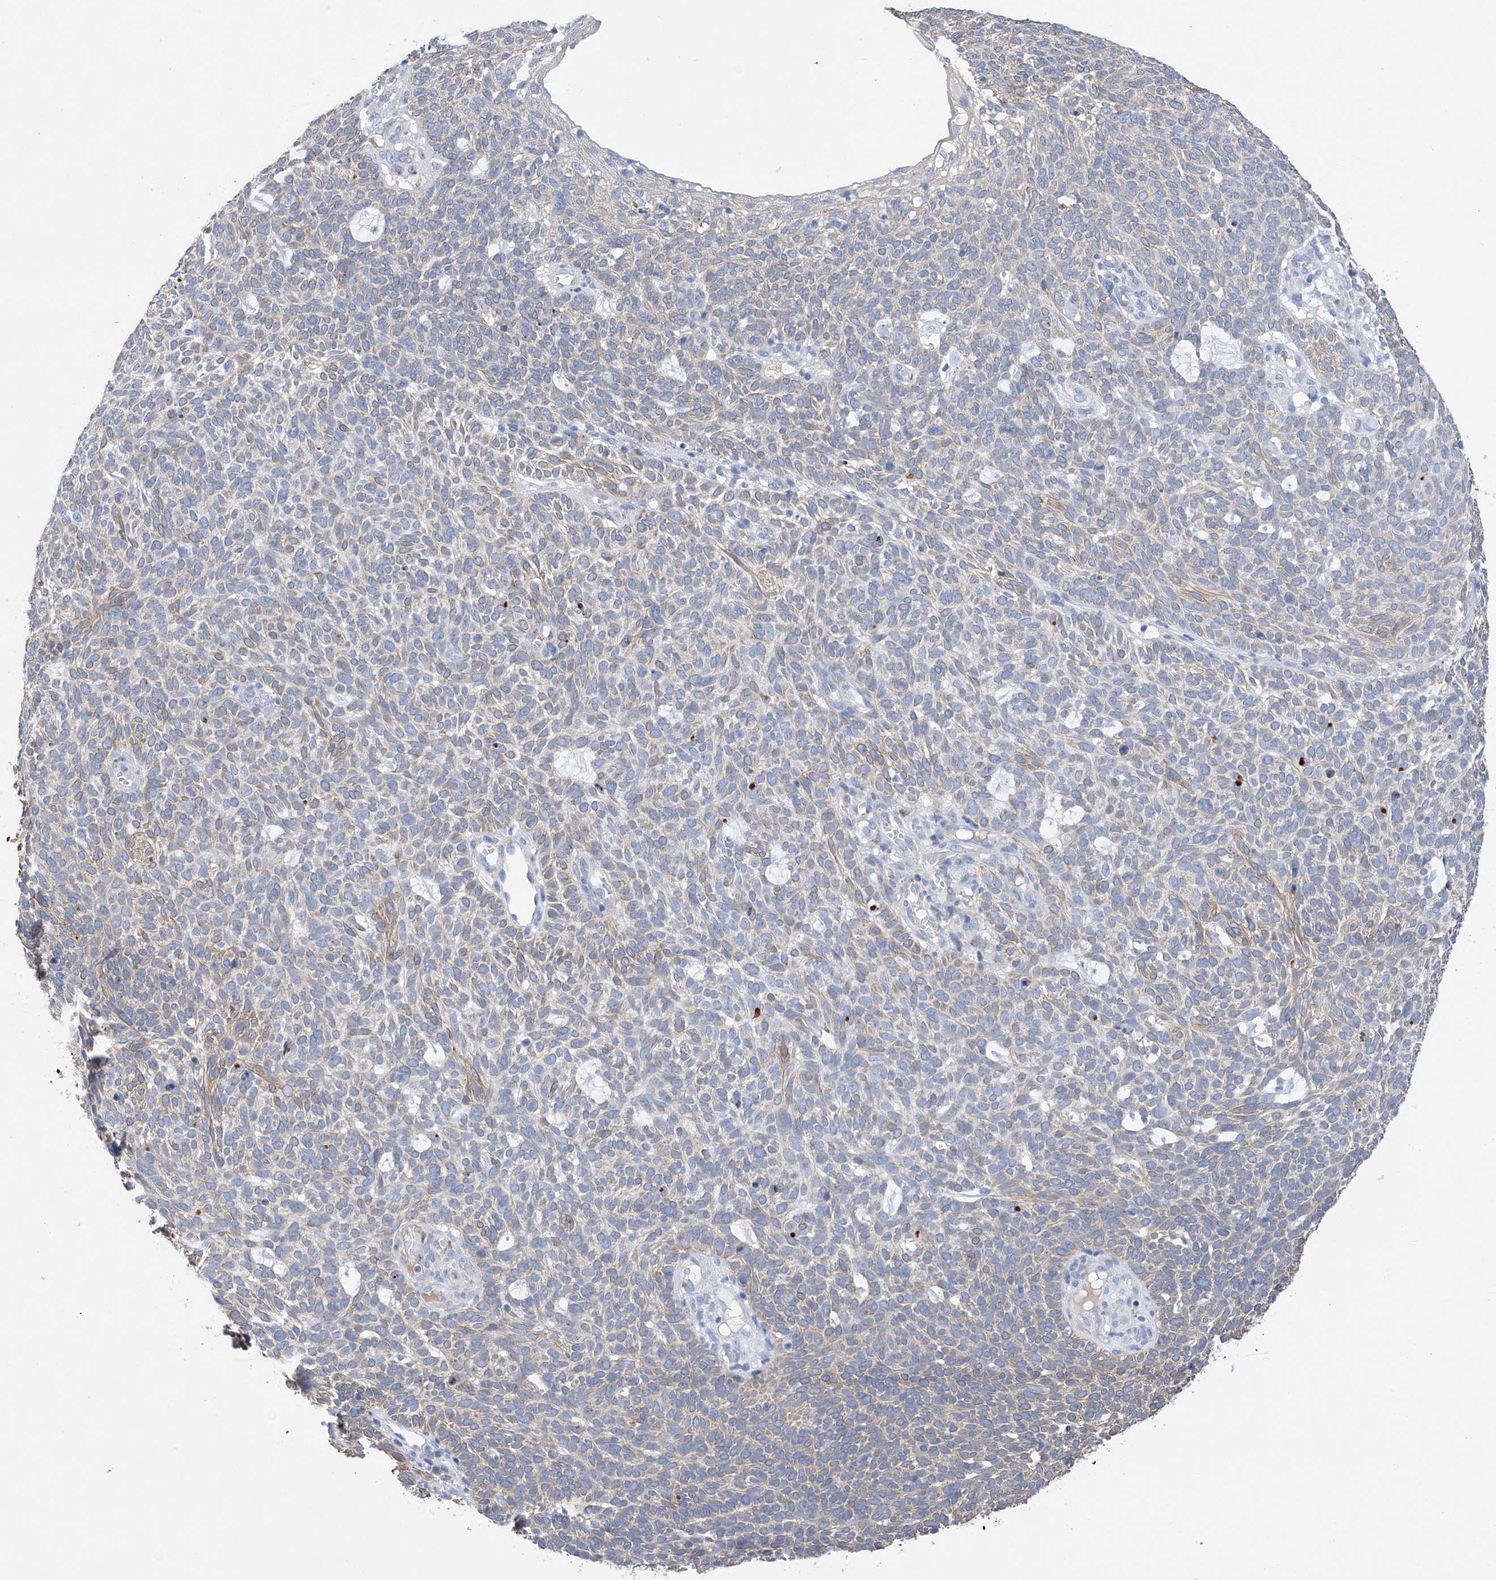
{"staining": {"intensity": "negative", "quantity": "none", "location": "none"}, "tissue": "skin cancer", "cell_type": "Tumor cells", "image_type": "cancer", "snomed": [{"axis": "morphology", "description": "Squamous cell carcinoma, NOS"}, {"axis": "topography", "description": "Skin"}], "caption": "An immunohistochemistry micrograph of skin squamous cell carcinoma is shown. There is no staining in tumor cells of skin squamous cell carcinoma. (DAB IHC with hematoxylin counter stain).", "gene": "PLK4", "patient": {"sex": "female", "age": 90}}